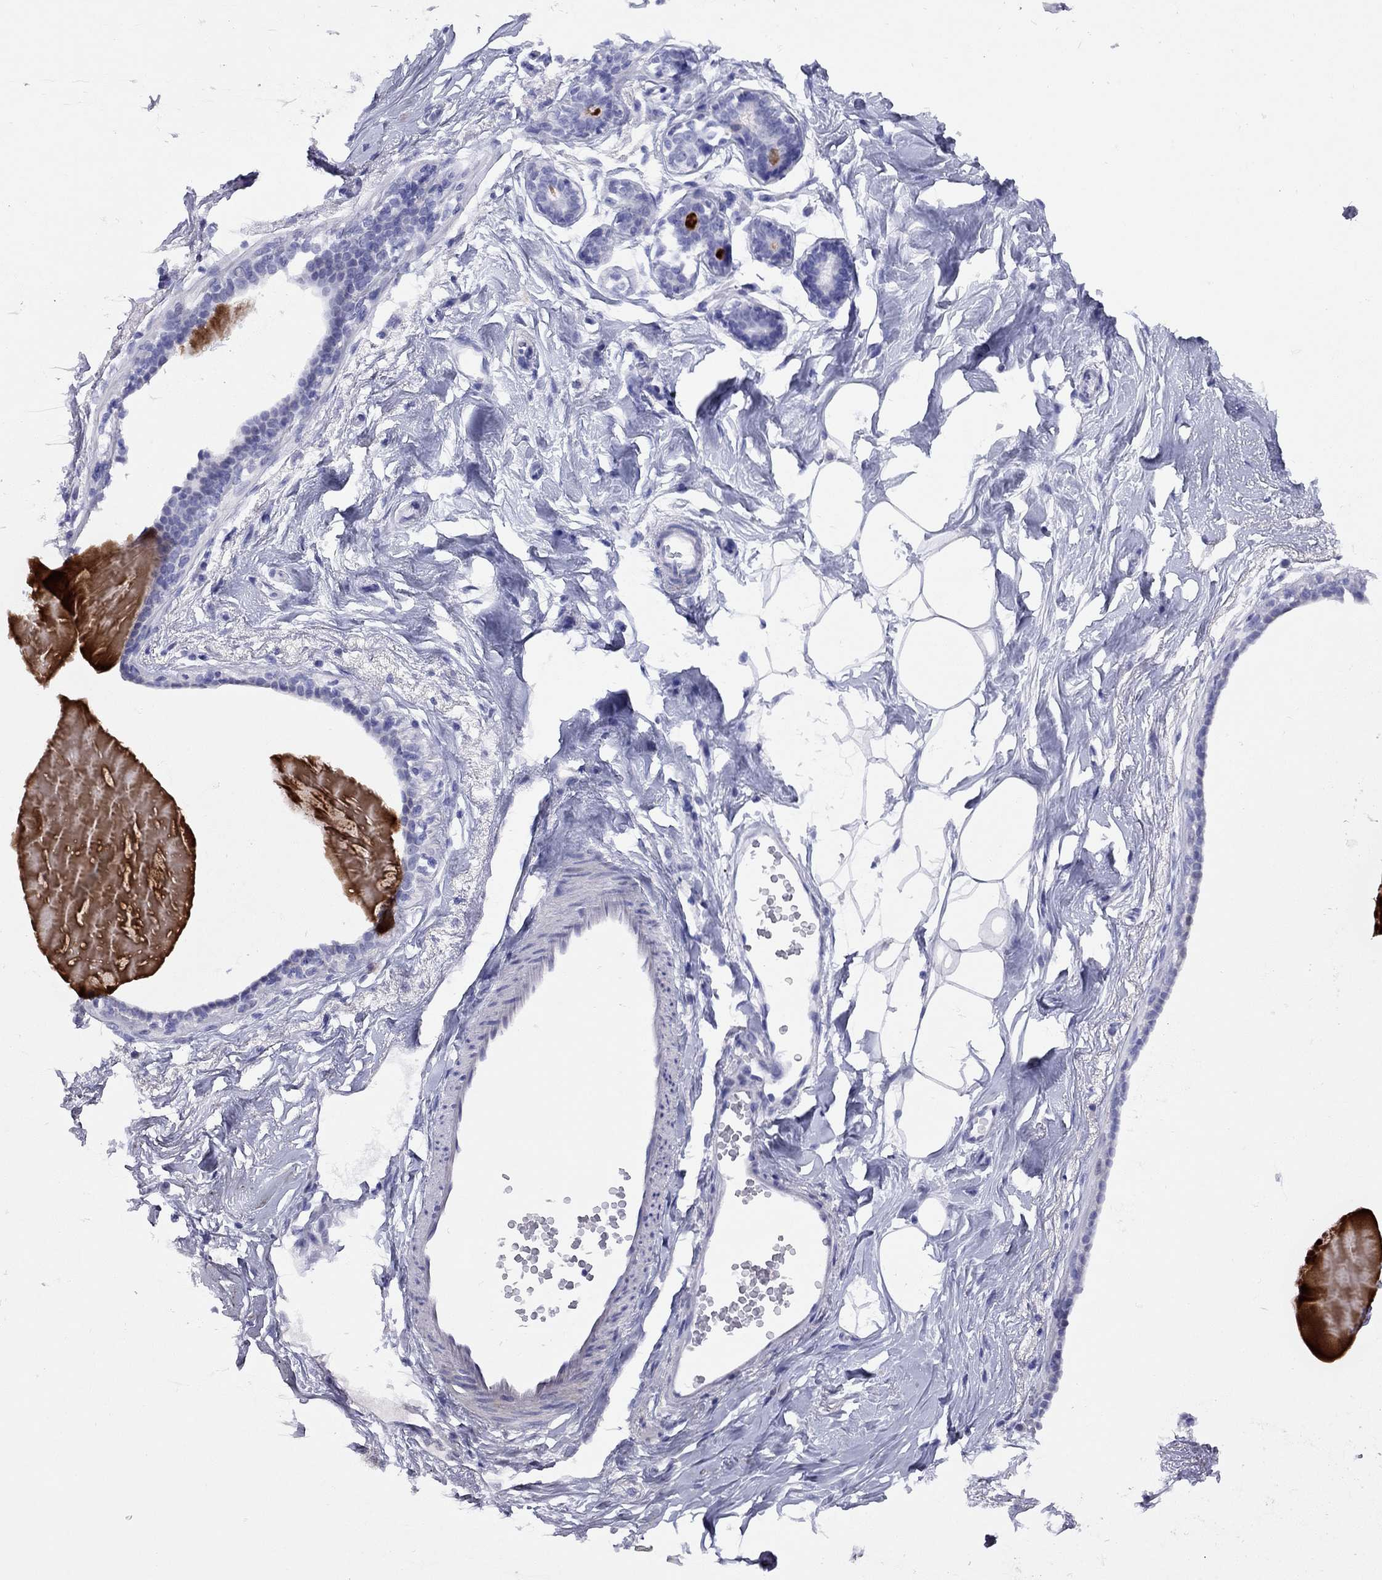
{"staining": {"intensity": "negative", "quantity": "none", "location": "none"}, "tissue": "breast", "cell_type": "Adipocytes", "image_type": "normal", "snomed": [{"axis": "morphology", "description": "Normal tissue, NOS"}, {"axis": "morphology", "description": "Lobular carcinoma, in situ"}, {"axis": "topography", "description": "Breast"}], "caption": "This is a photomicrograph of immunohistochemistry staining of normal breast, which shows no positivity in adipocytes. (DAB IHC visualized using brightfield microscopy, high magnification).", "gene": "GRIA2", "patient": {"sex": "female", "age": 35}}